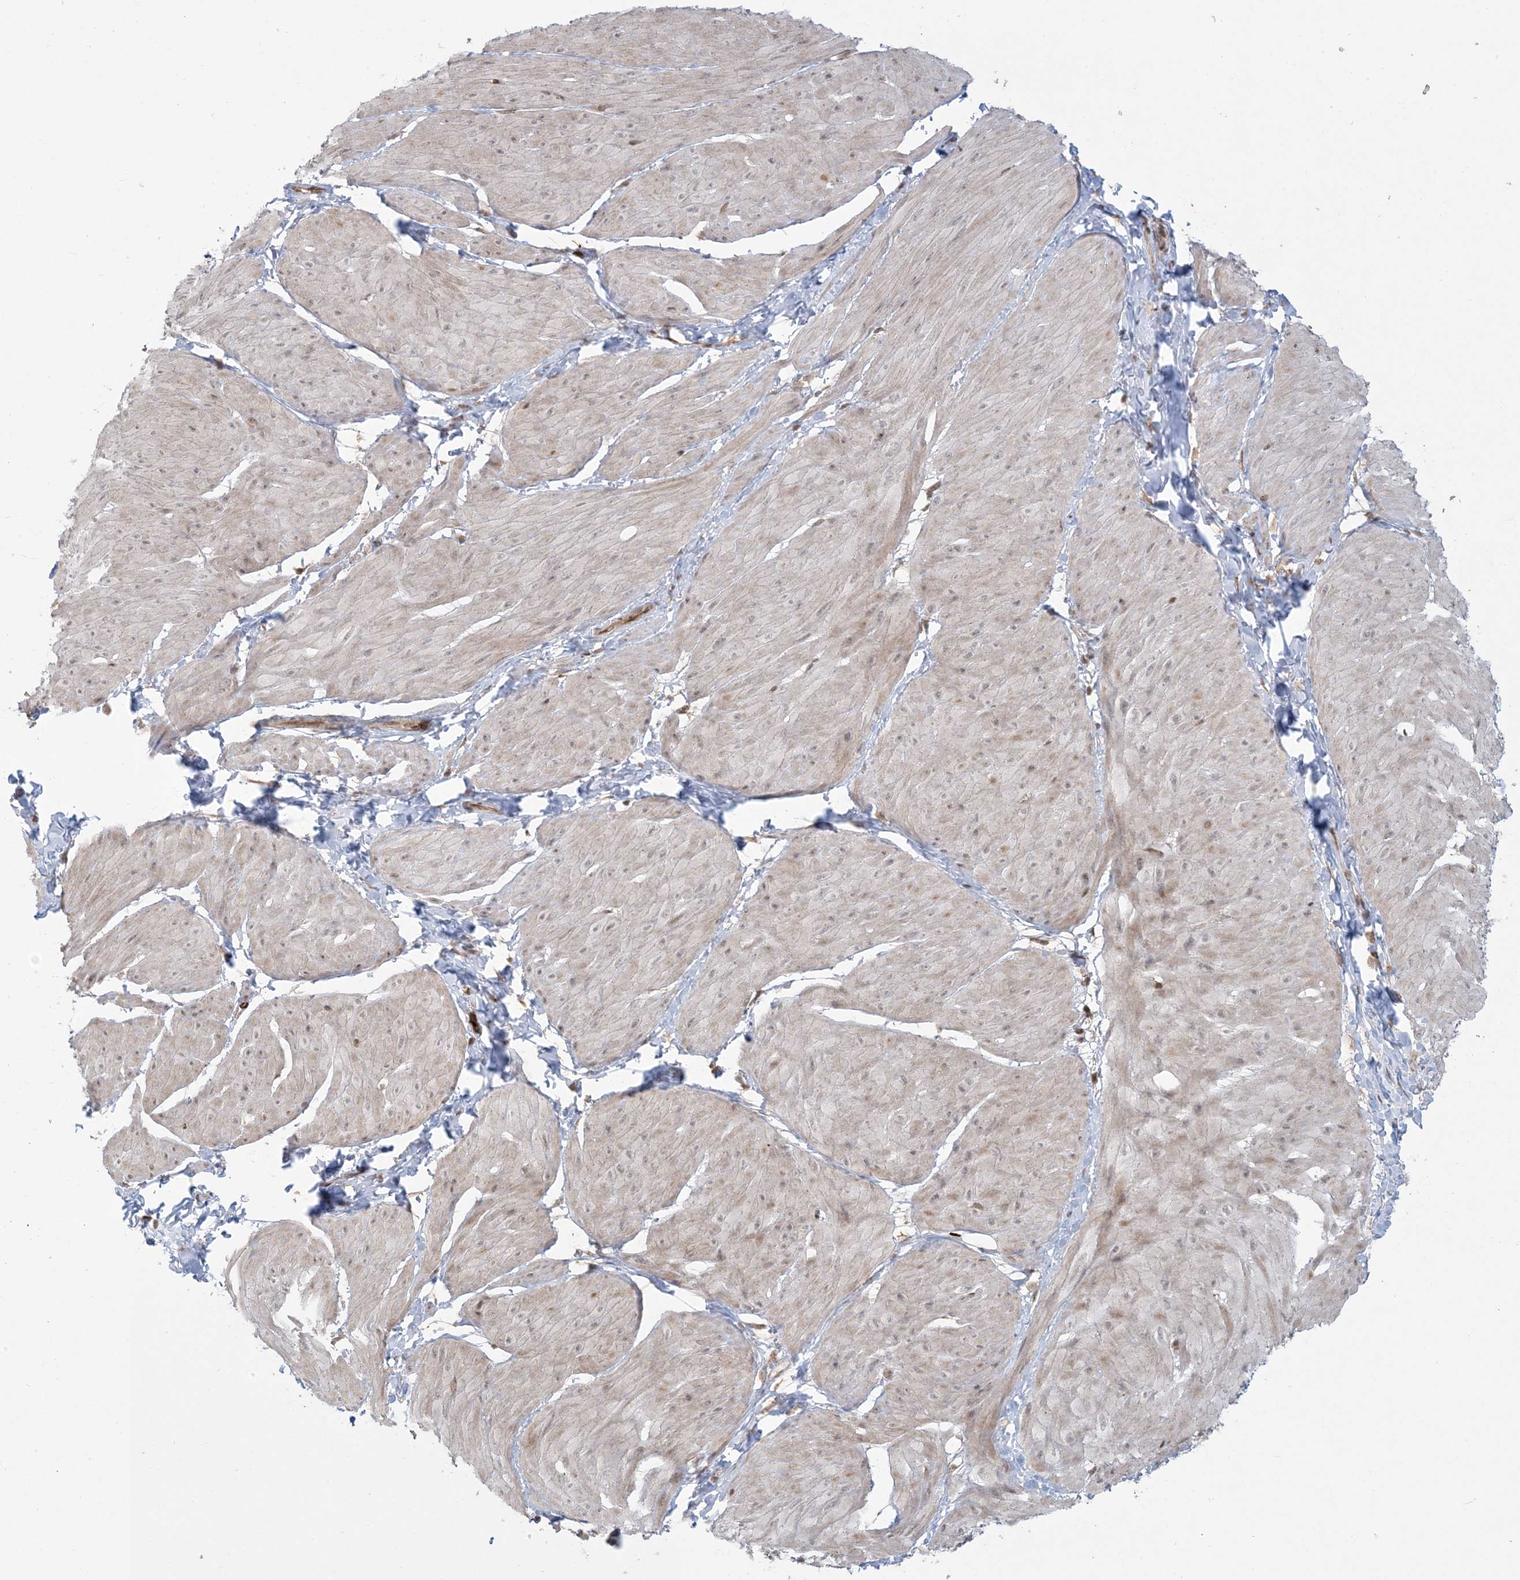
{"staining": {"intensity": "weak", "quantity": "<25%", "location": "nuclear"}, "tissue": "smooth muscle", "cell_type": "Smooth muscle cells", "image_type": "normal", "snomed": [{"axis": "morphology", "description": "Urothelial carcinoma, High grade"}, {"axis": "topography", "description": "Urinary bladder"}], "caption": "An immunohistochemistry image of benign smooth muscle is shown. There is no staining in smooth muscle cells of smooth muscle.", "gene": "ABCF3", "patient": {"sex": "male", "age": 46}}